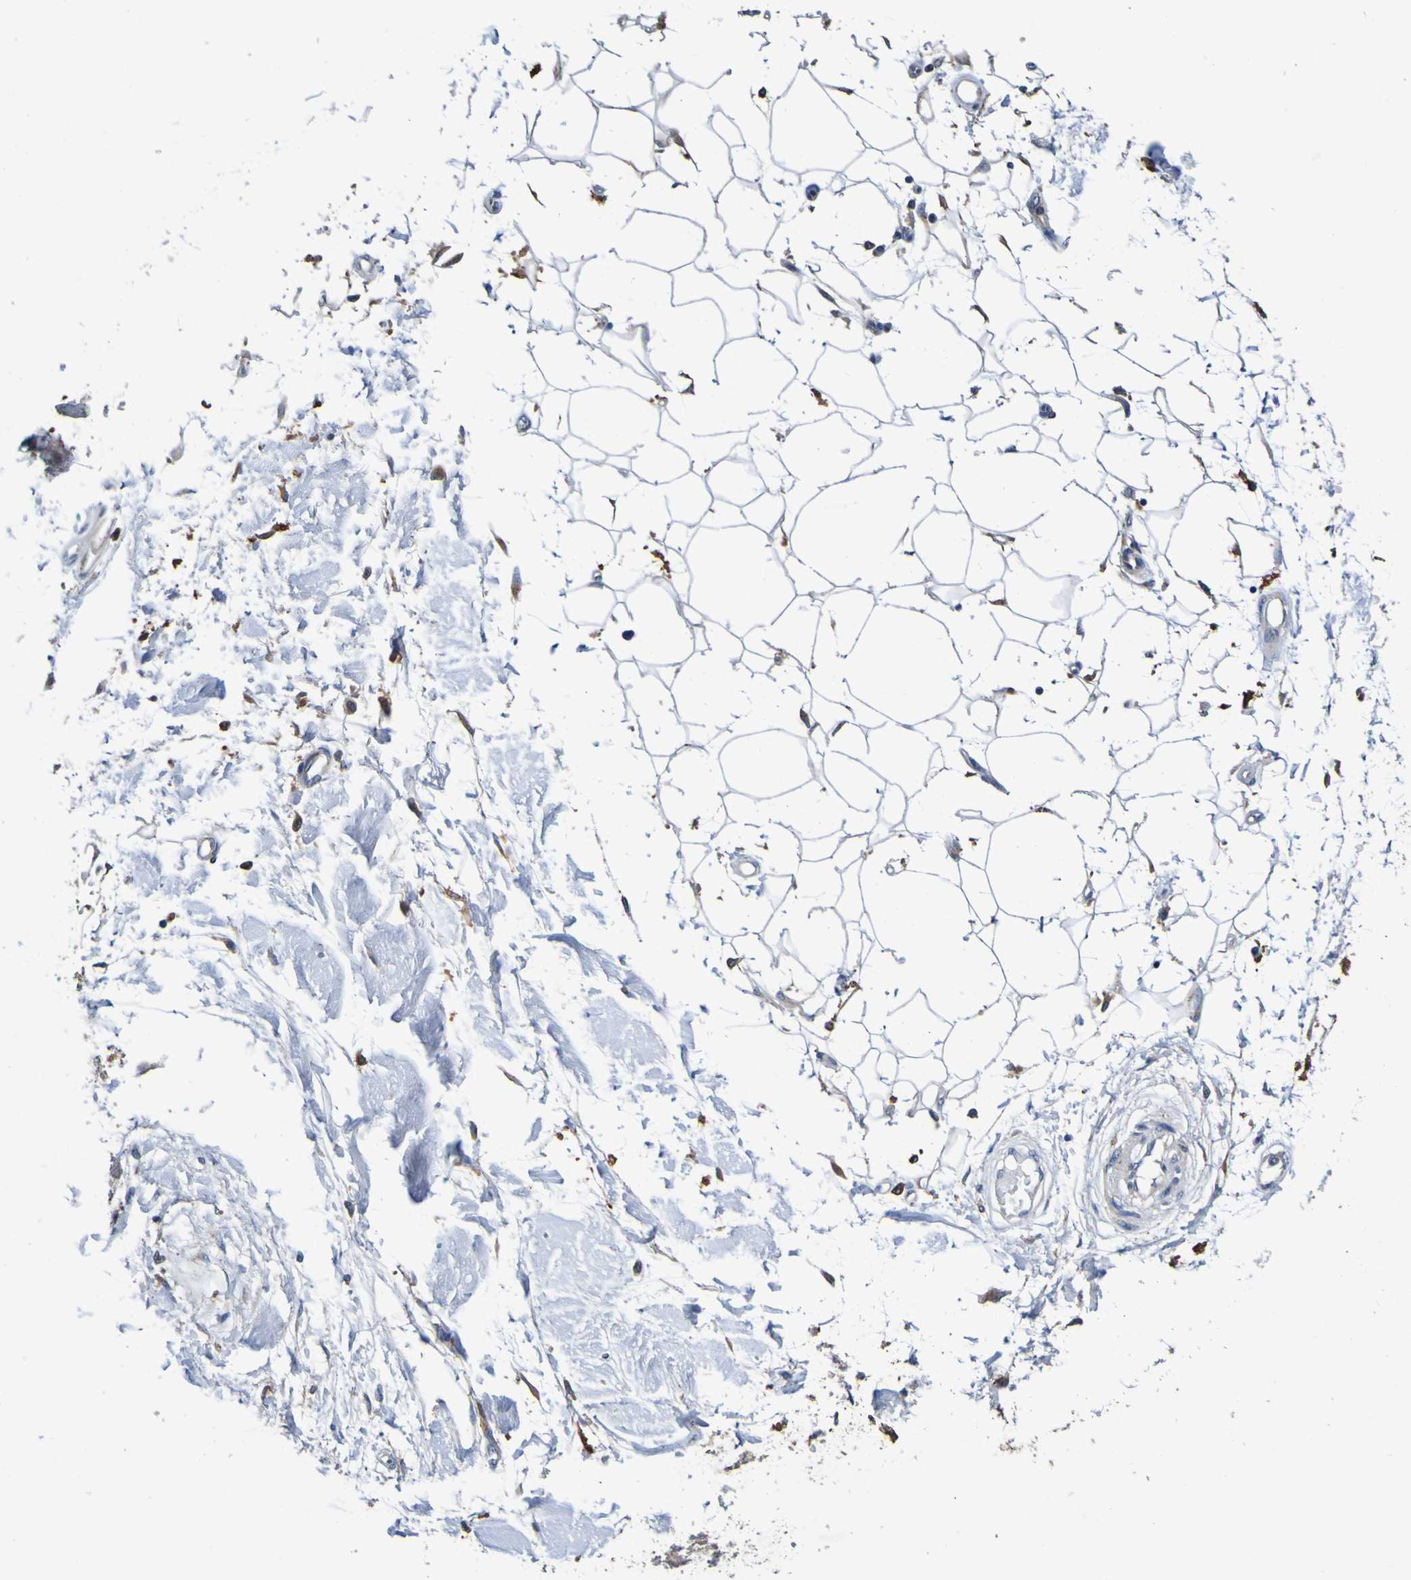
{"staining": {"intensity": "moderate", "quantity": ">75%", "location": "cytoplasmic/membranous"}, "tissue": "adipose tissue", "cell_type": "Adipocytes", "image_type": "normal", "snomed": [{"axis": "morphology", "description": "Squamous cell carcinoma, NOS"}, {"axis": "topography", "description": "Skin"}], "caption": "Immunohistochemical staining of unremarkable human adipose tissue demonstrates moderate cytoplasmic/membranous protein expression in about >75% of adipocytes. (Stains: DAB in brown, nuclei in blue, Microscopy: brightfield microscopy at high magnification).", "gene": "METAP2", "patient": {"sex": "male", "age": 83}}